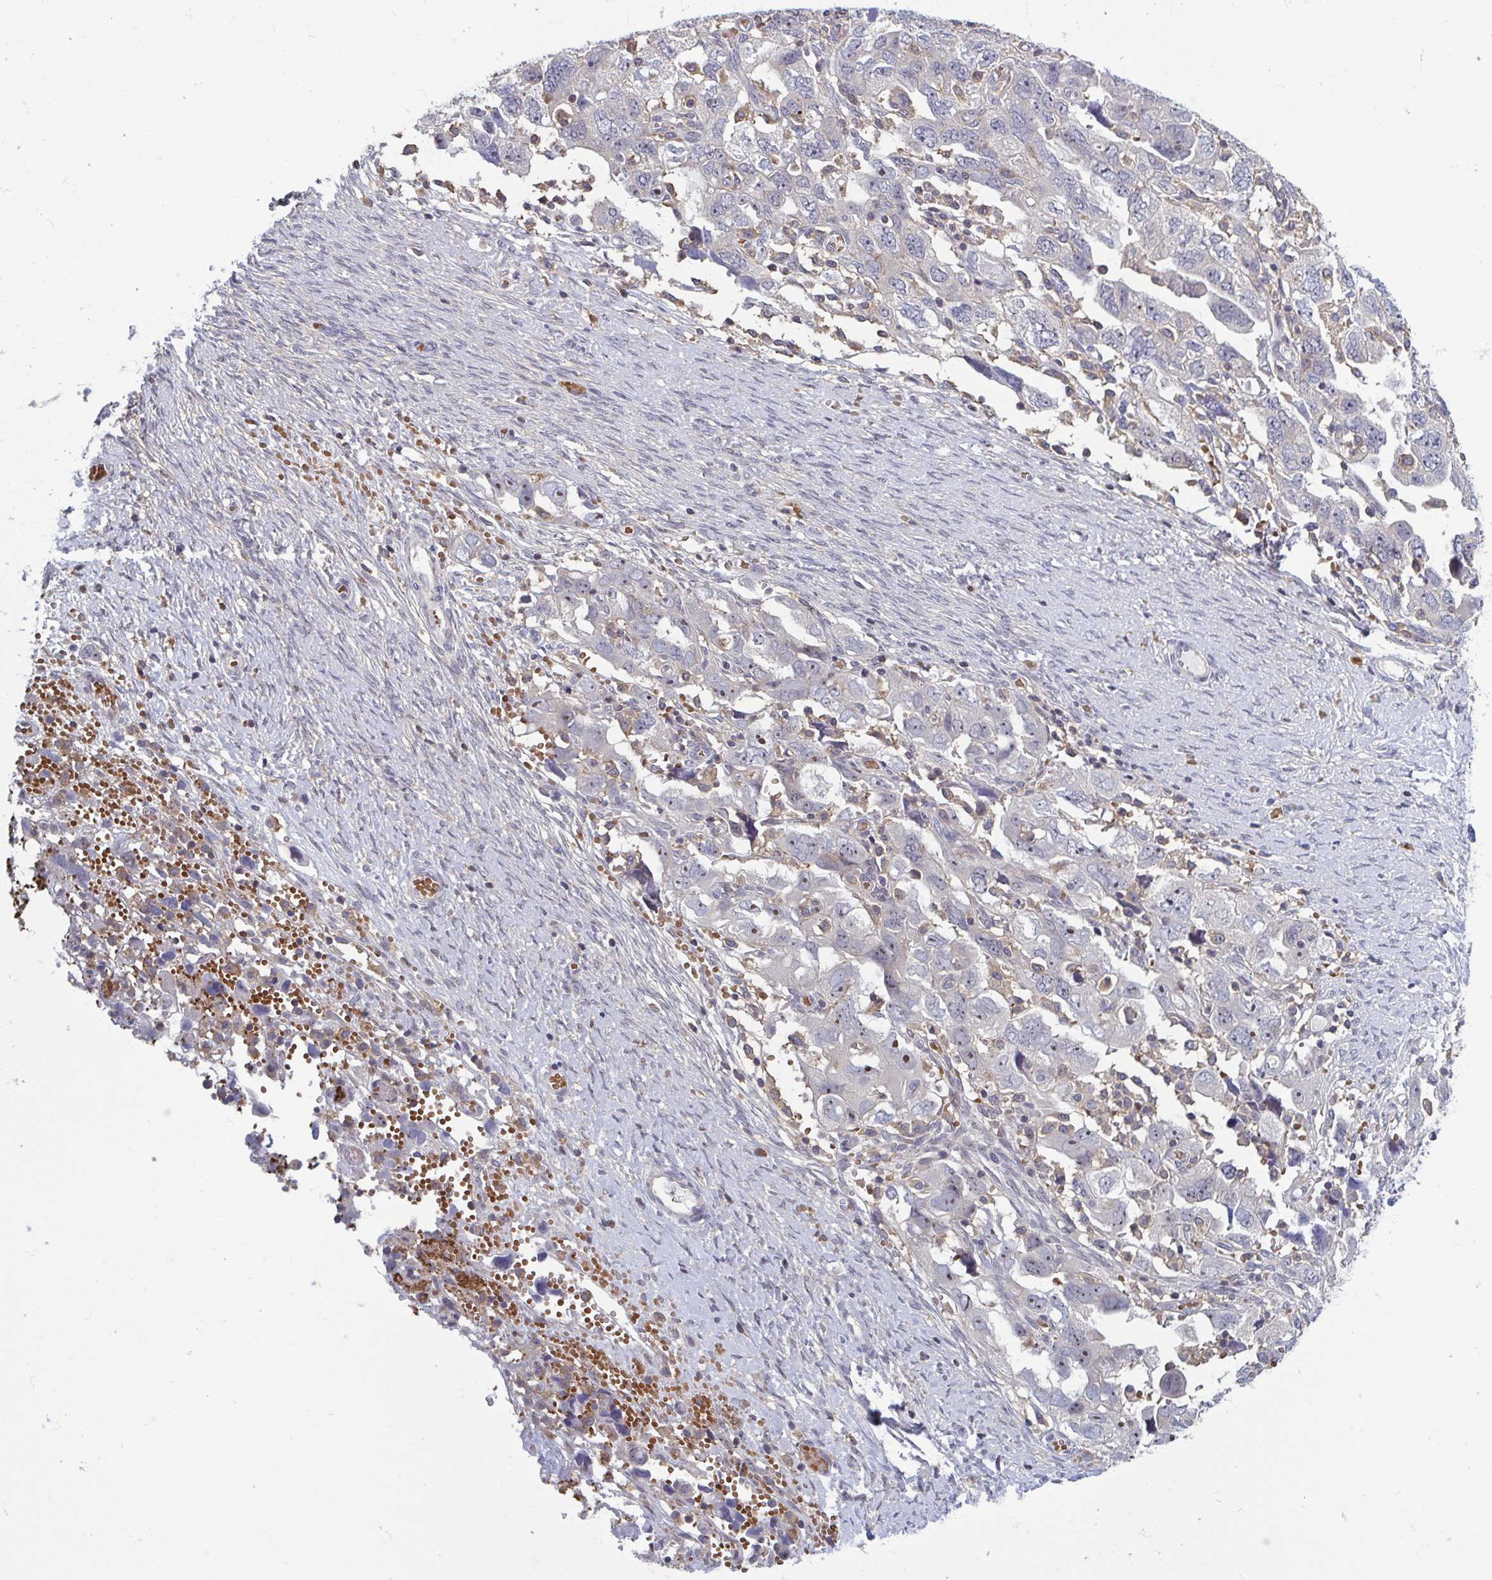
{"staining": {"intensity": "negative", "quantity": "none", "location": "none"}, "tissue": "ovarian cancer", "cell_type": "Tumor cells", "image_type": "cancer", "snomed": [{"axis": "morphology", "description": "Carcinoma, NOS"}, {"axis": "morphology", "description": "Cystadenocarcinoma, serous, NOS"}, {"axis": "topography", "description": "Ovary"}], "caption": "An image of human ovarian carcinoma is negative for staining in tumor cells.", "gene": "LRRC38", "patient": {"sex": "female", "age": 69}}